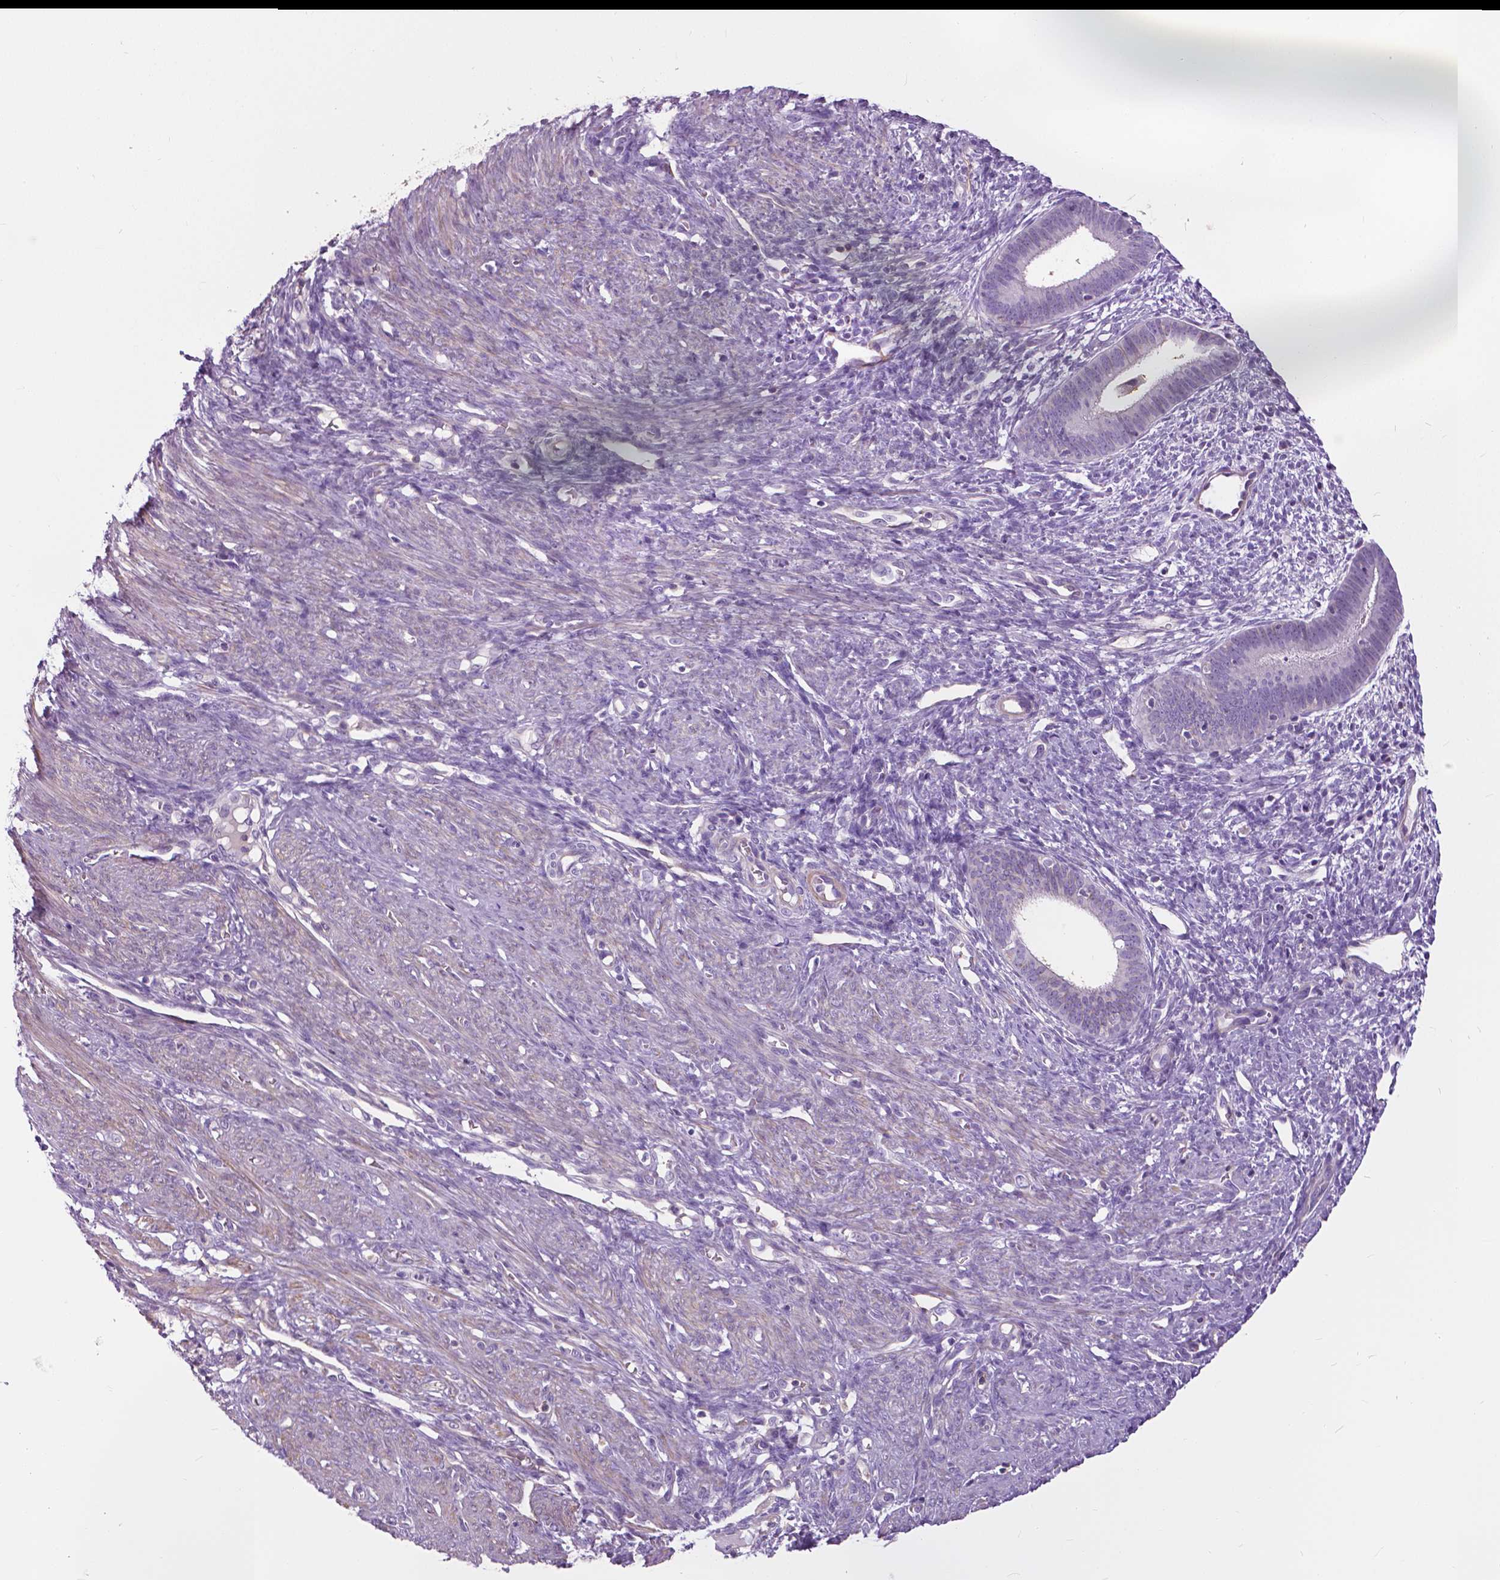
{"staining": {"intensity": "negative", "quantity": "none", "location": "none"}, "tissue": "endometrial cancer", "cell_type": "Tumor cells", "image_type": "cancer", "snomed": [{"axis": "morphology", "description": "Adenocarcinoma, NOS"}, {"axis": "topography", "description": "Endometrium"}], "caption": "An IHC image of endometrial cancer (adenocarcinoma) is shown. There is no staining in tumor cells of endometrial cancer (adenocarcinoma).", "gene": "ANXA13", "patient": {"sex": "female", "age": 51}}